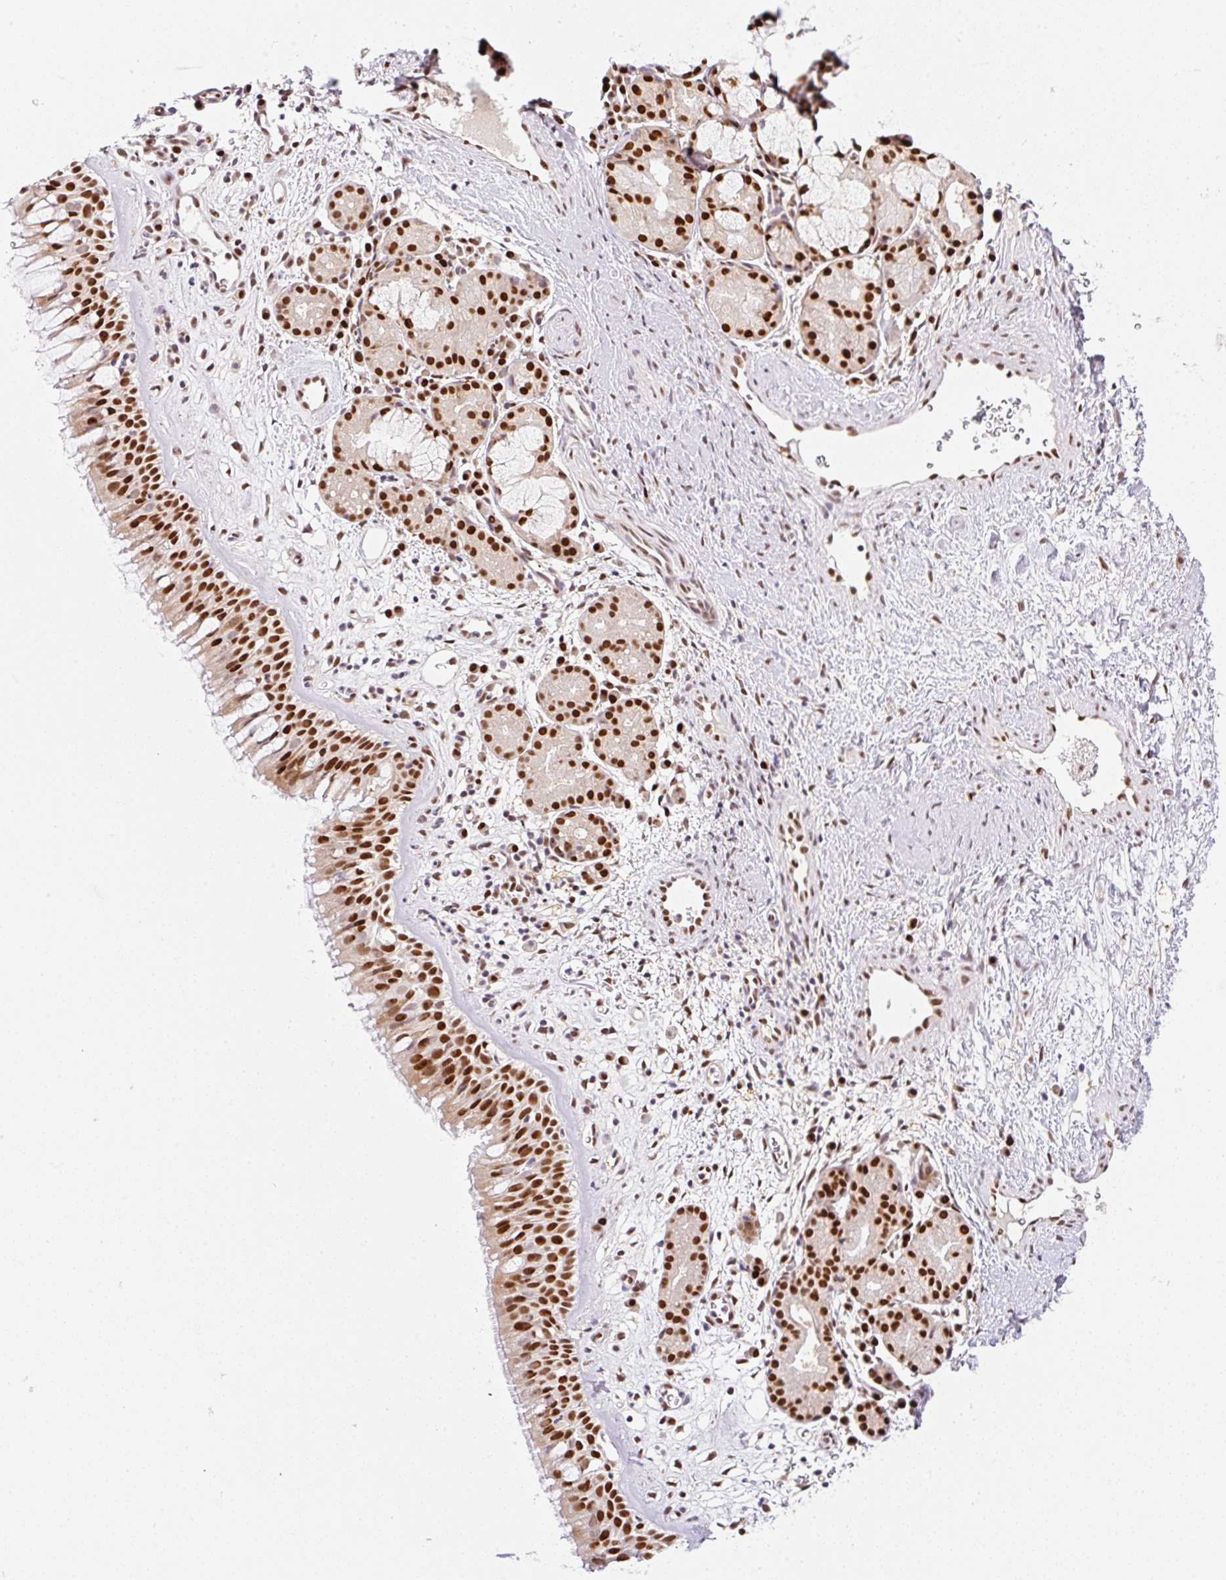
{"staining": {"intensity": "strong", "quantity": ">75%", "location": "nuclear"}, "tissue": "nasopharynx", "cell_type": "Respiratory epithelial cells", "image_type": "normal", "snomed": [{"axis": "morphology", "description": "Normal tissue, NOS"}, {"axis": "topography", "description": "Nasopharynx"}], "caption": "The photomicrograph reveals a brown stain indicating the presence of a protein in the nuclear of respiratory epithelial cells in nasopharynx. (brown staining indicates protein expression, while blue staining denotes nuclei).", "gene": "GPR139", "patient": {"sex": "male", "age": 65}}